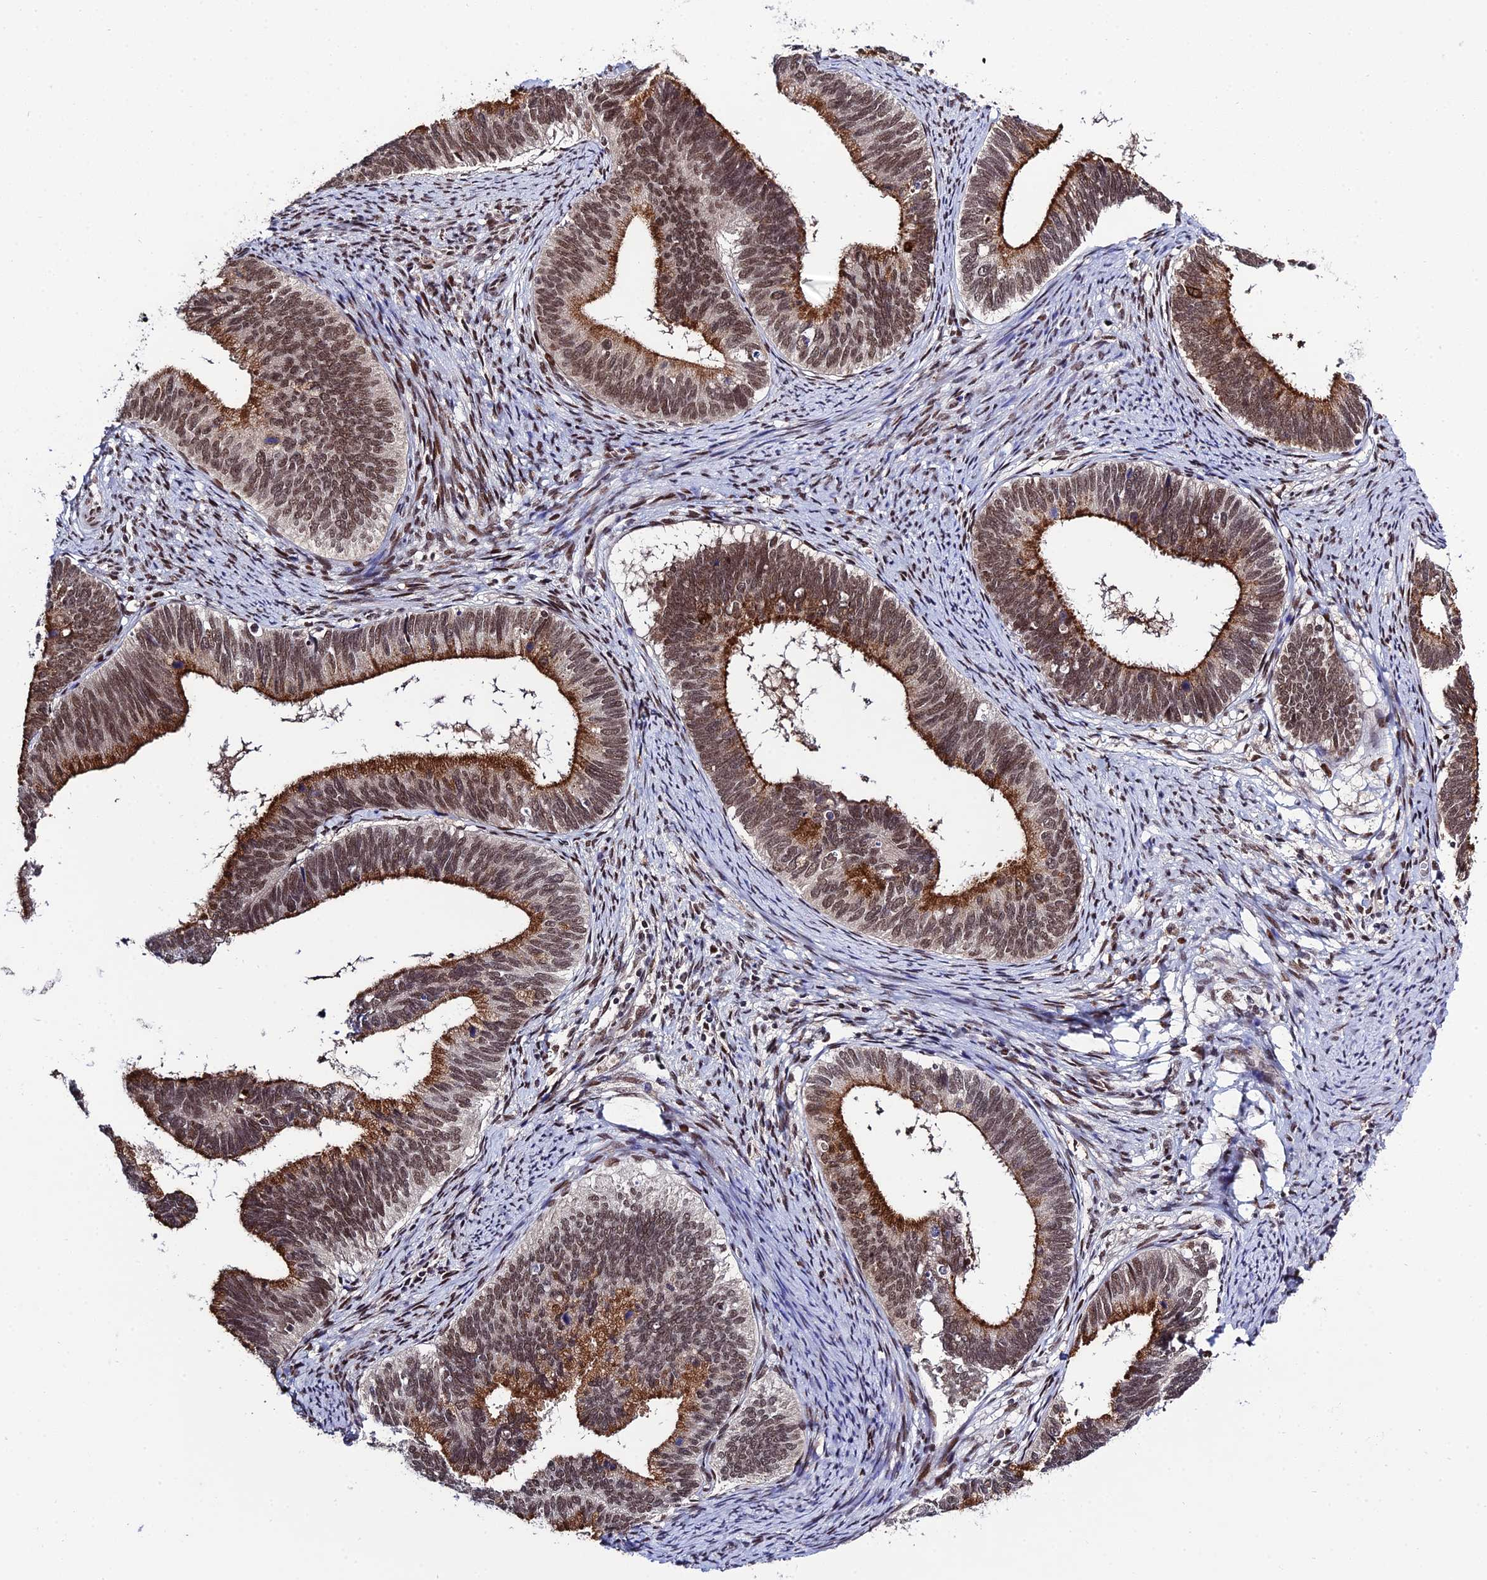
{"staining": {"intensity": "moderate", "quantity": ">75%", "location": "cytoplasmic/membranous,nuclear"}, "tissue": "cervical cancer", "cell_type": "Tumor cells", "image_type": "cancer", "snomed": [{"axis": "morphology", "description": "Adenocarcinoma, NOS"}, {"axis": "topography", "description": "Cervix"}], "caption": "Immunohistochemistry of cervical cancer (adenocarcinoma) displays medium levels of moderate cytoplasmic/membranous and nuclear expression in about >75% of tumor cells.", "gene": "SYT15", "patient": {"sex": "female", "age": 42}}